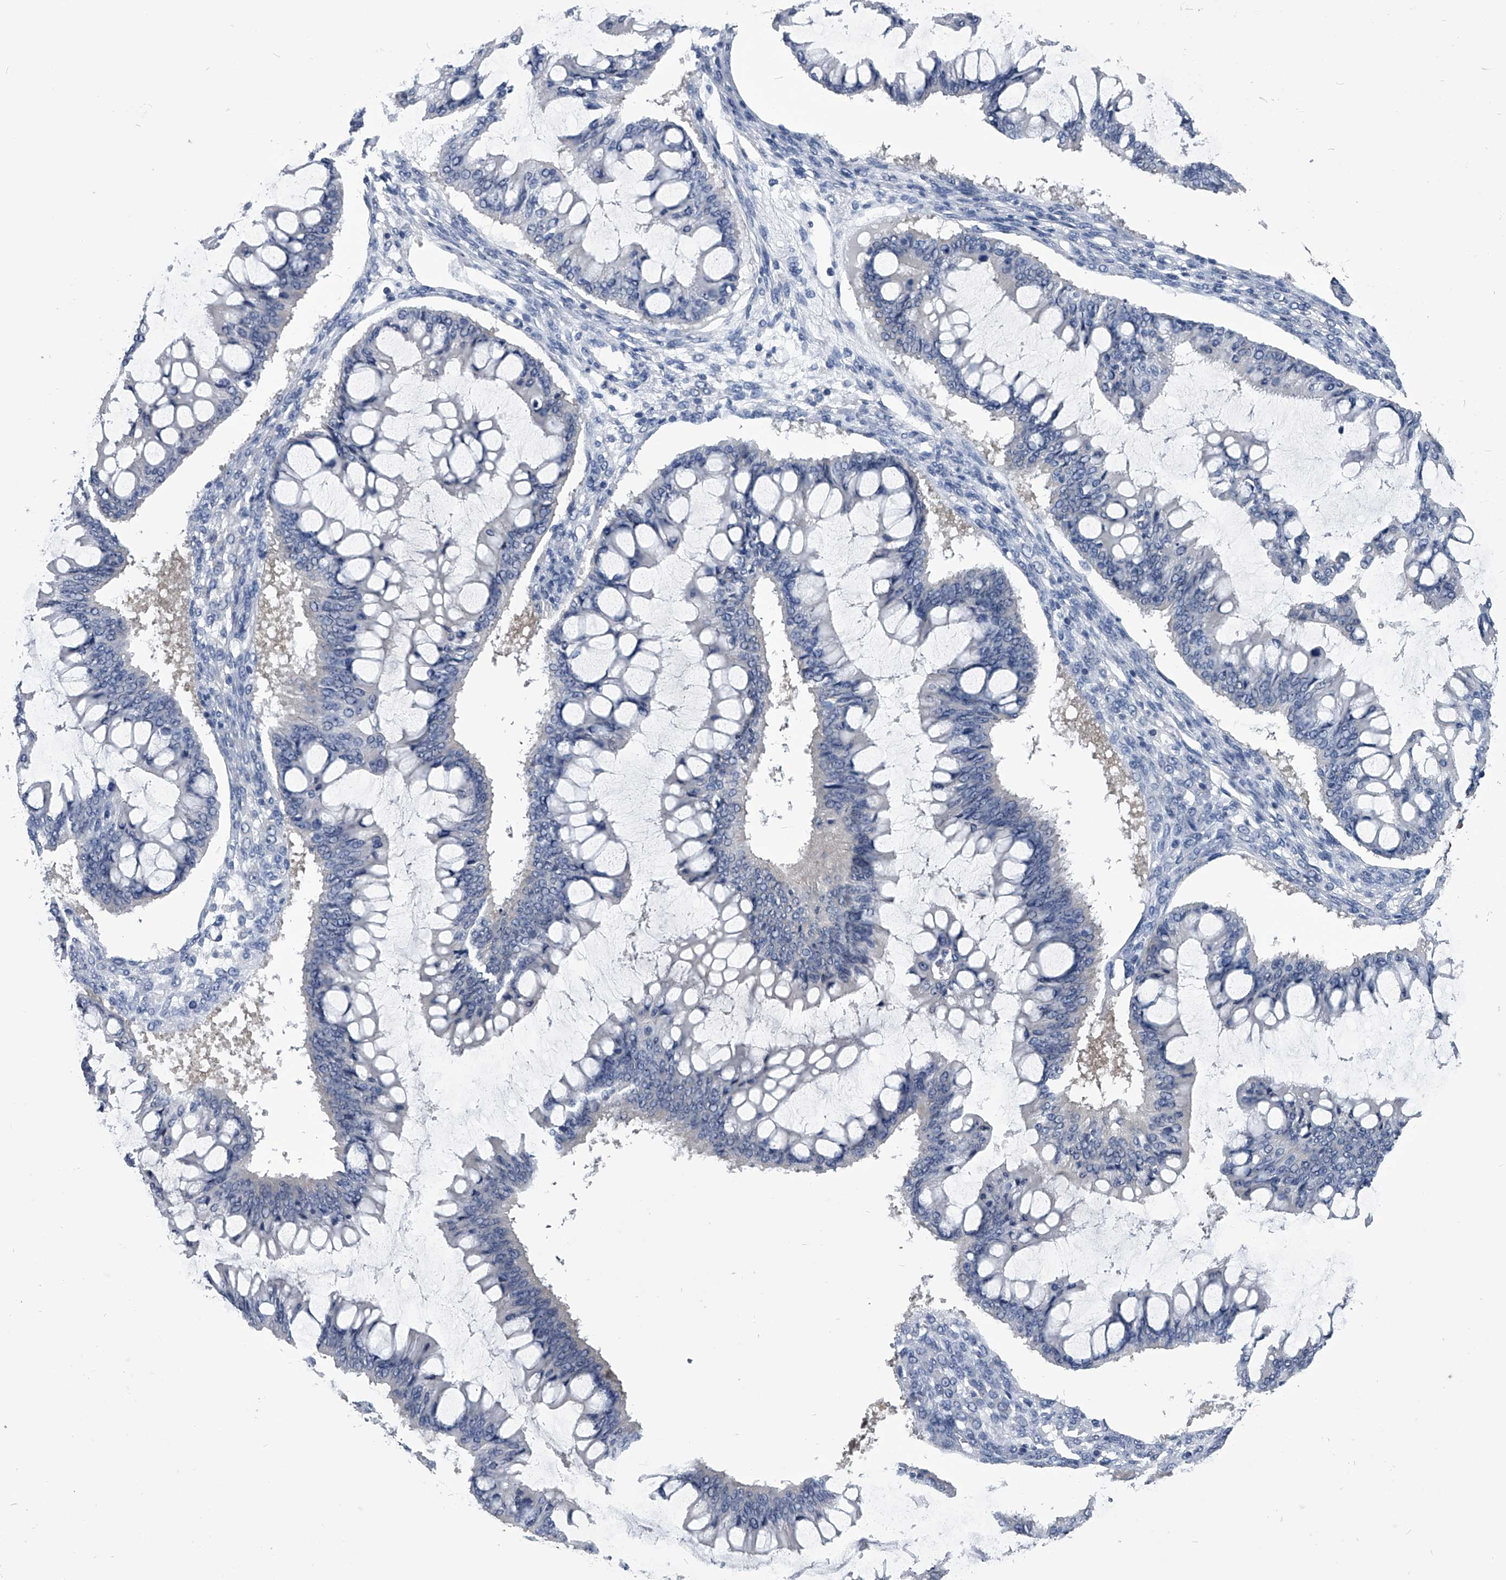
{"staining": {"intensity": "negative", "quantity": "none", "location": "none"}, "tissue": "ovarian cancer", "cell_type": "Tumor cells", "image_type": "cancer", "snomed": [{"axis": "morphology", "description": "Cystadenocarcinoma, mucinous, NOS"}, {"axis": "topography", "description": "Ovary"}], "caption": "Immunohistochemistry histopathology image of human ovarian cancer stained for a protein (brown), which displays no staining in tumor cells. (DAB IHC with hematoxylin counter stain).", "gene": "PDXK", "patient": {"sex": "female", "age": 73}}